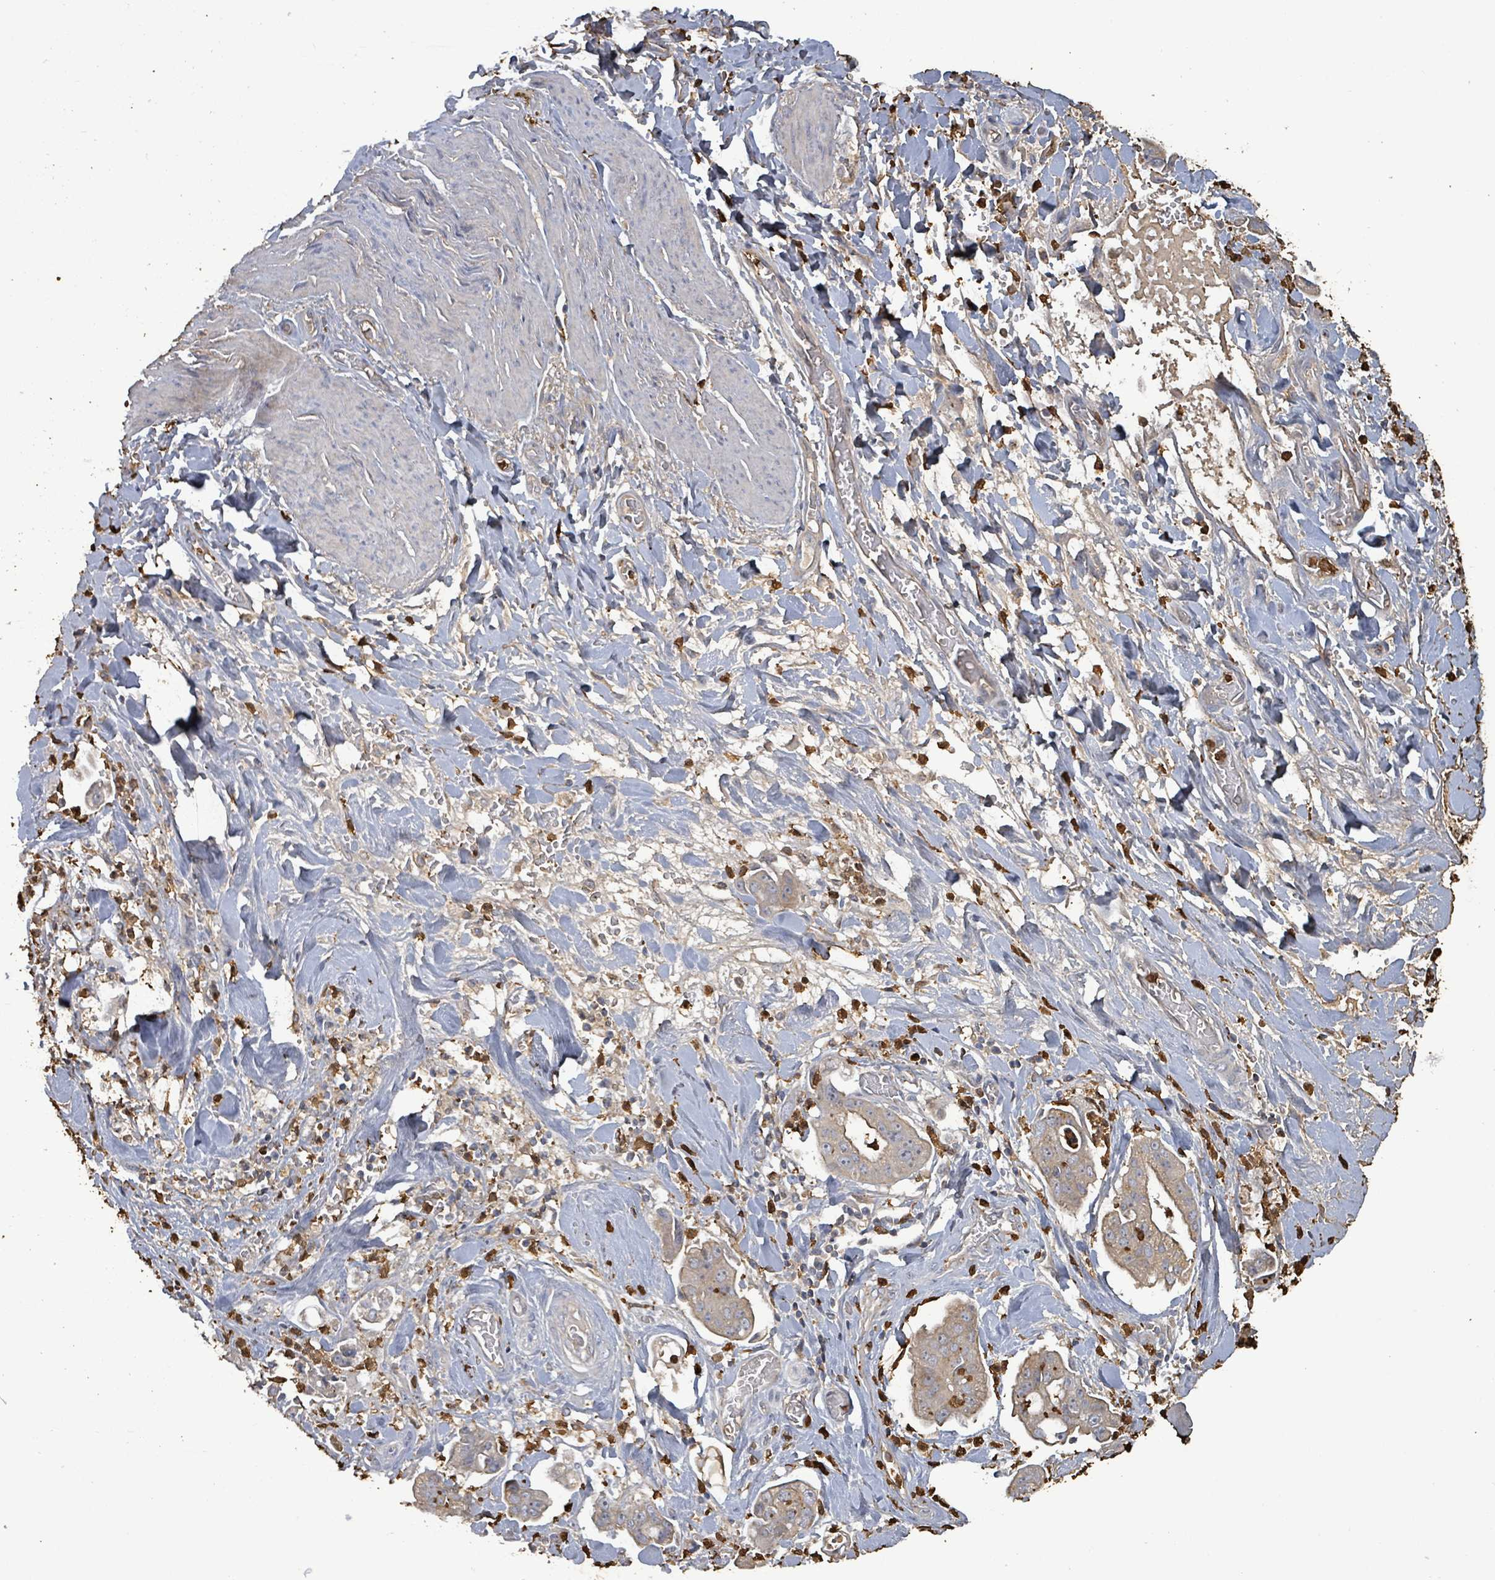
{"staining": {"intensity": "negative", "quantity": "none", "location": "none"}, "tissue": "stomach cancer", "cell_type": "Tumor cells", "image_type": "cancer", "snomed": [{"axis": "morphology", "description": "Adenocarcinoma, NOS"}, {"axis": "topography", "description": "Stomach"}], "caption": "DAB immunohistochemical staining of stomach cancer (adenocarcinoma) exhibits no significant staining in tumor cells.", "gene": "FAM210A", "patient": {"sex": "male", "age": 62}}